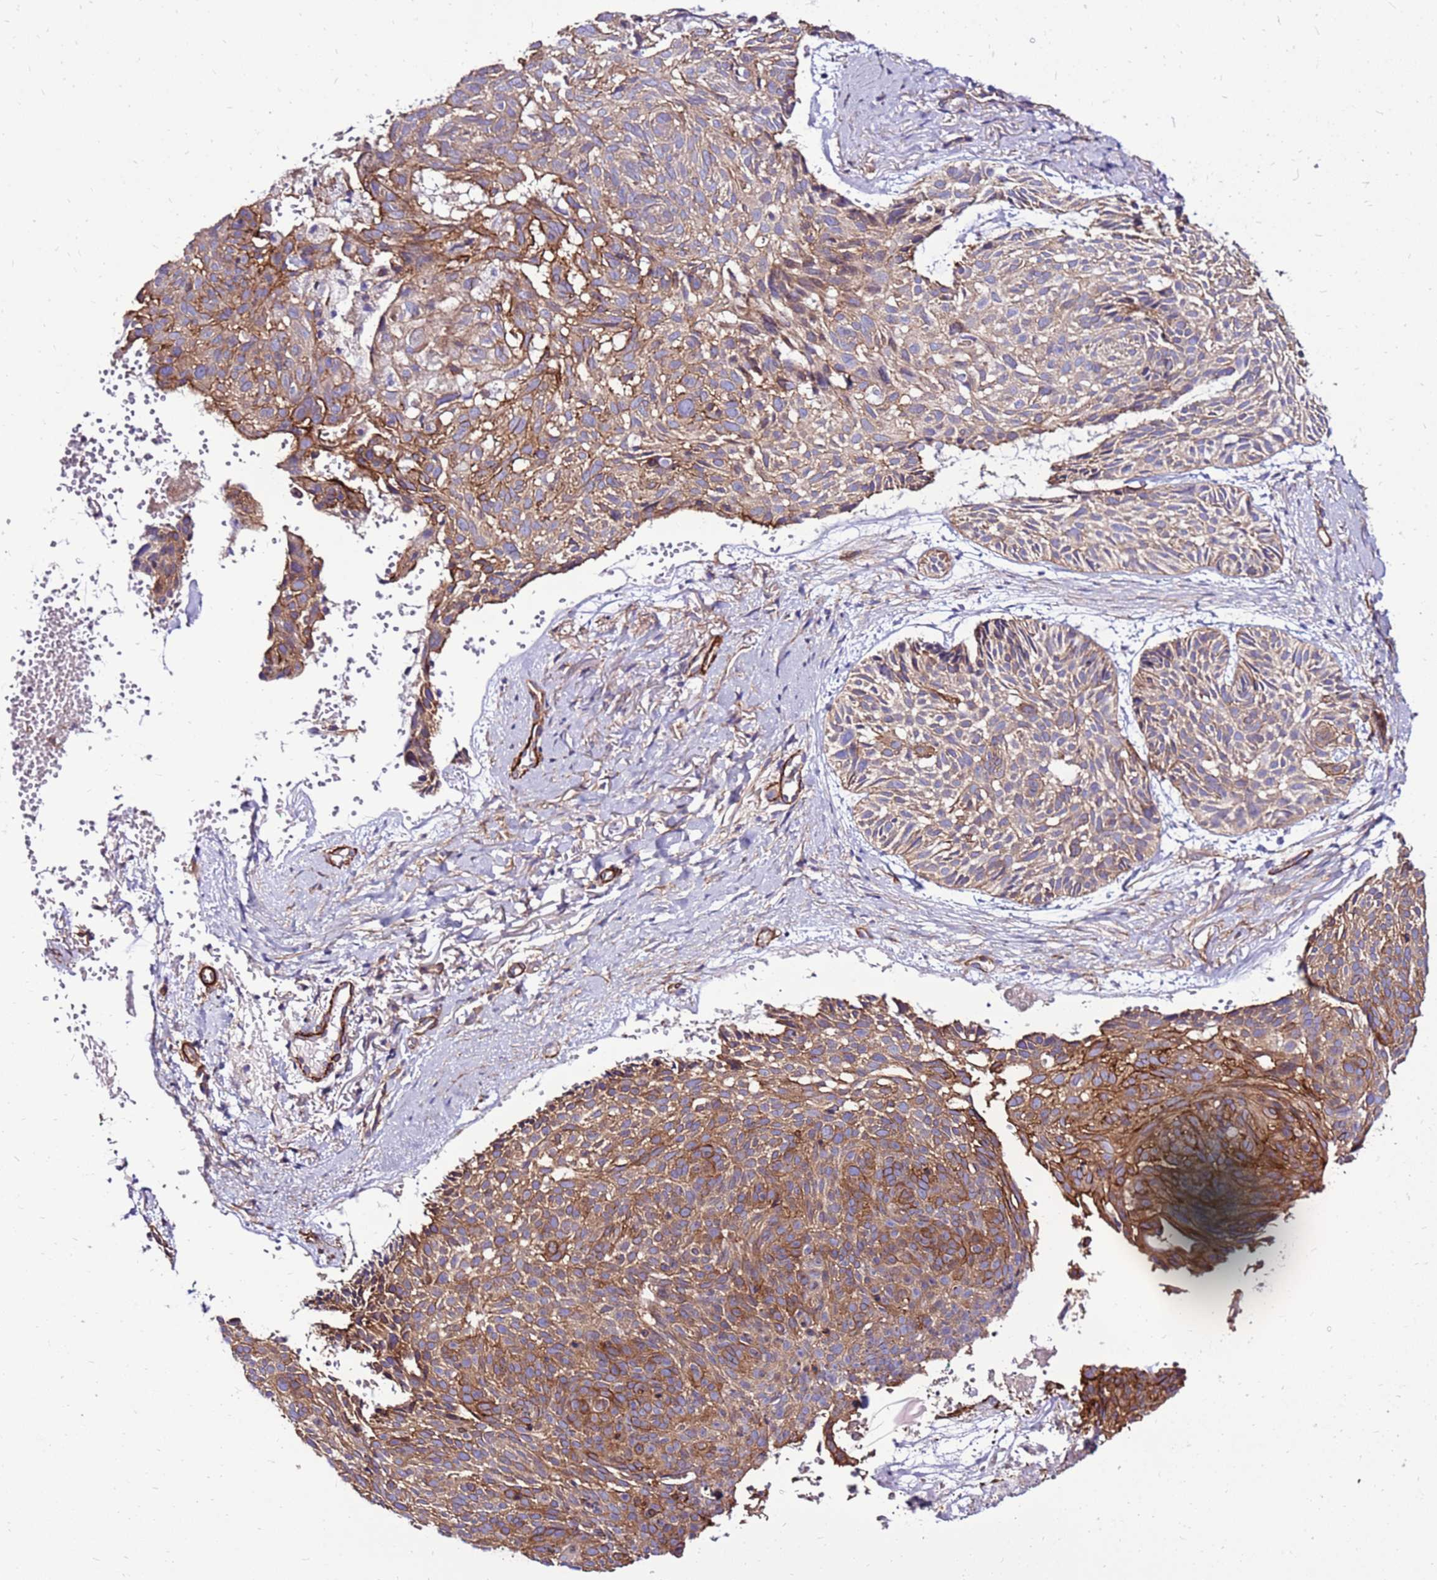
{"staining": {"intensity": "moderate", "quantity": ">75%", "location": "cytoplasmic/membranous"}, "tissue": "skin cancer", "cell_type": "Tumor cells", "image_type": "cancer", "snomed": [{"axis": "morphology", "description": "Normal tissue, NOS"}, {"axis": "morphology", "description": "Basal cell carcinoma"}, {"axis": "topography", "description": "Skin"}], "caption": "Immunohistochemical staining of basal cell carcinoma (skin) exhibits medium levels of moderate cytoplasmic/membranous positivity in about >75% of tumor cells. The staining is performed using DAB (3,3'-diaminobenzidine) brown chromogen to label protein expression. The nuclei are counter-stained blue using hematoxylin.", "gene": "EI24", "patient": {"sex": "male", "age": 66}}